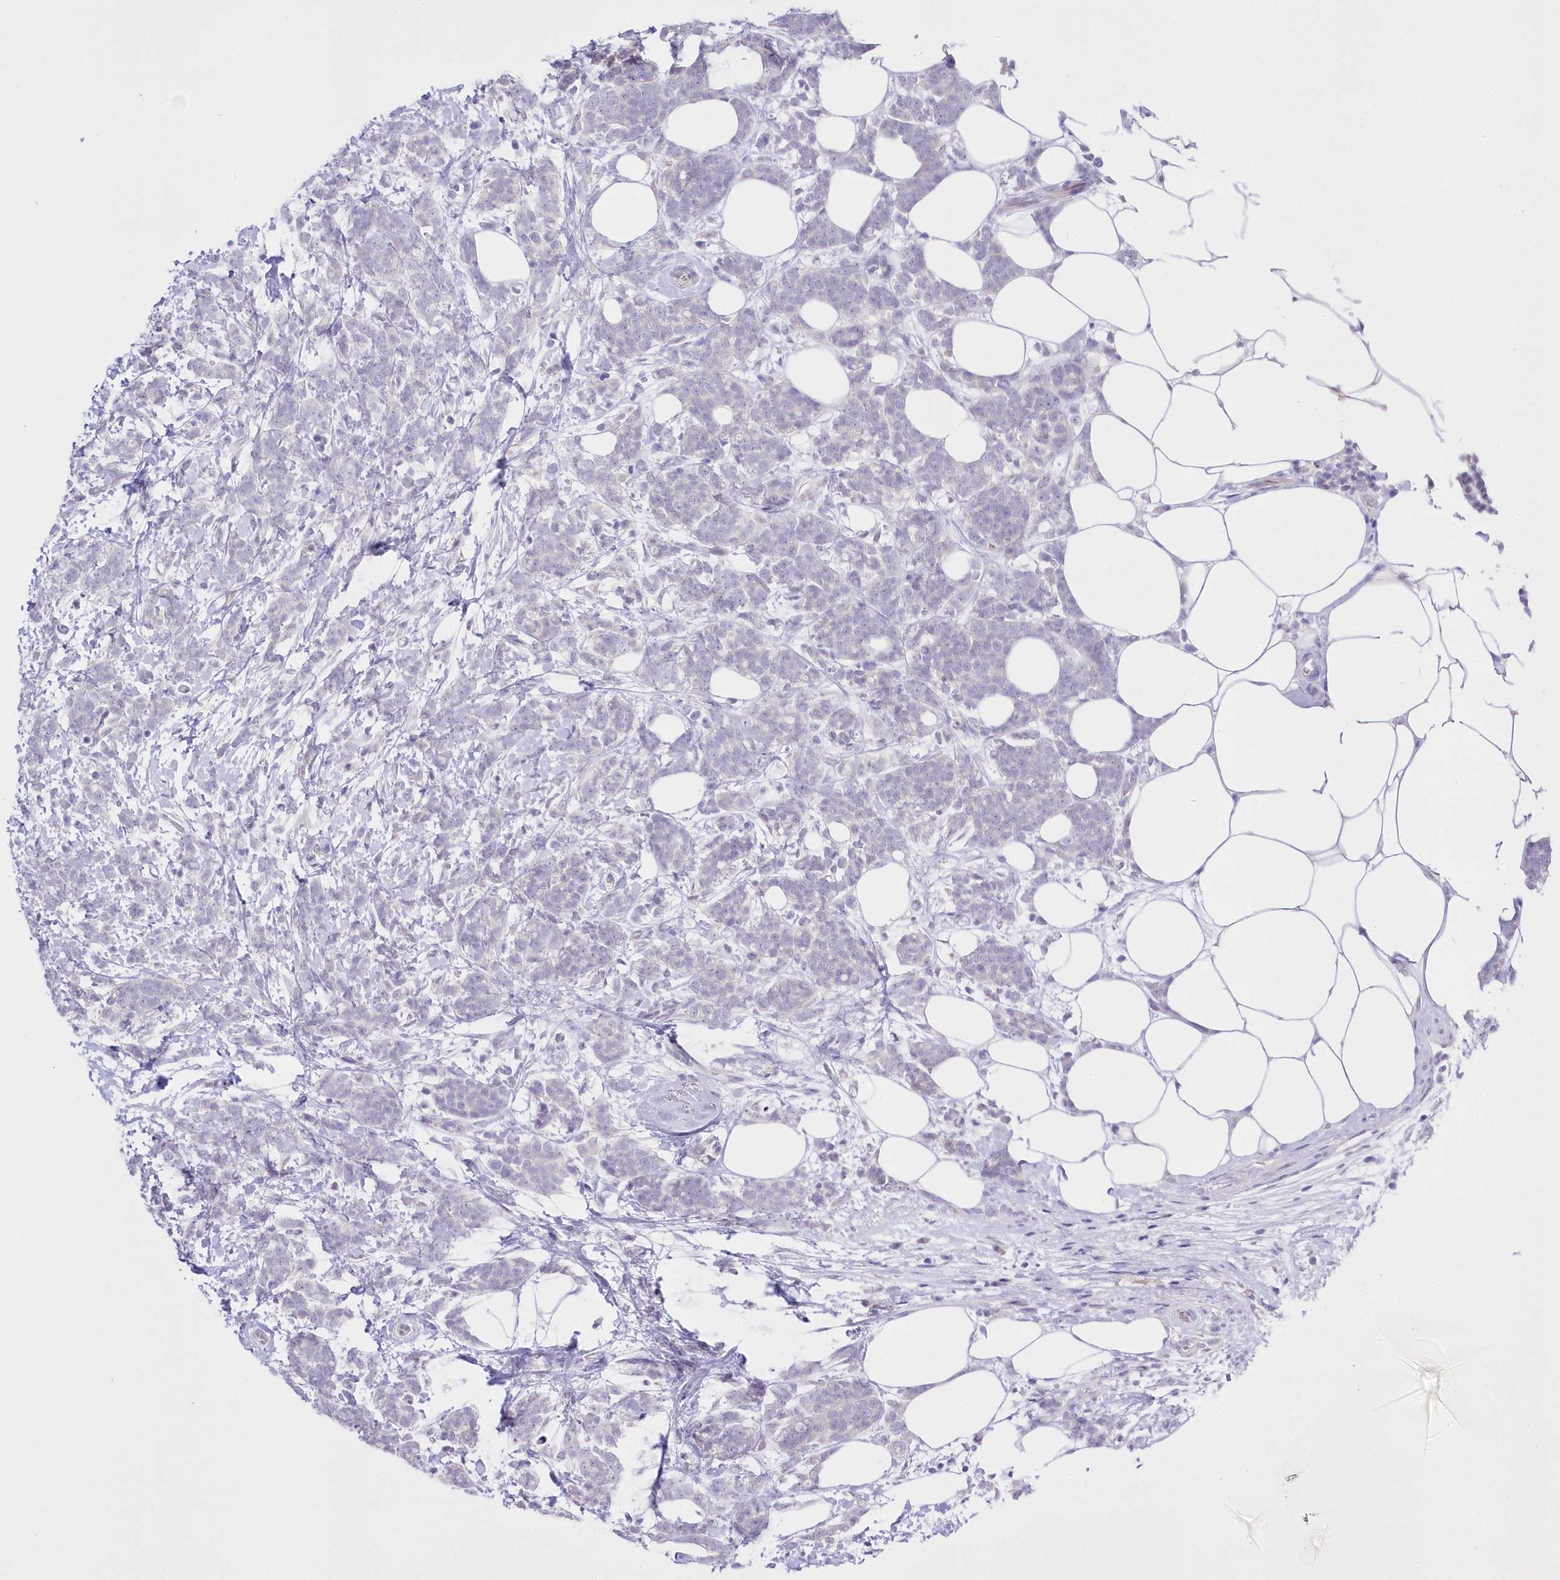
{"staining": {"intensity": "negative", "quantity": "none", "location": "none"}, "tissue": "breast cancer", "cell_type": "Tumor cells", "image_type": "cancer", "snomed": [{"axis": "morphology", "description": "Lobular carcinoma"}, {"axis": "topography", "description": "Breast"}], "caption": "Immunohistochemistry (IHC) of lobular carcinoma (breast) displays no staining in tumor cells. Brightfield microscopy of immunohistochemistry stained with DAB (3,3'-diaminobenzidine) (brown) and hematoxylin (blue), captured at high magnification.", "gene": "UBA6", "patient": {"sex": "female", "age": 58}}